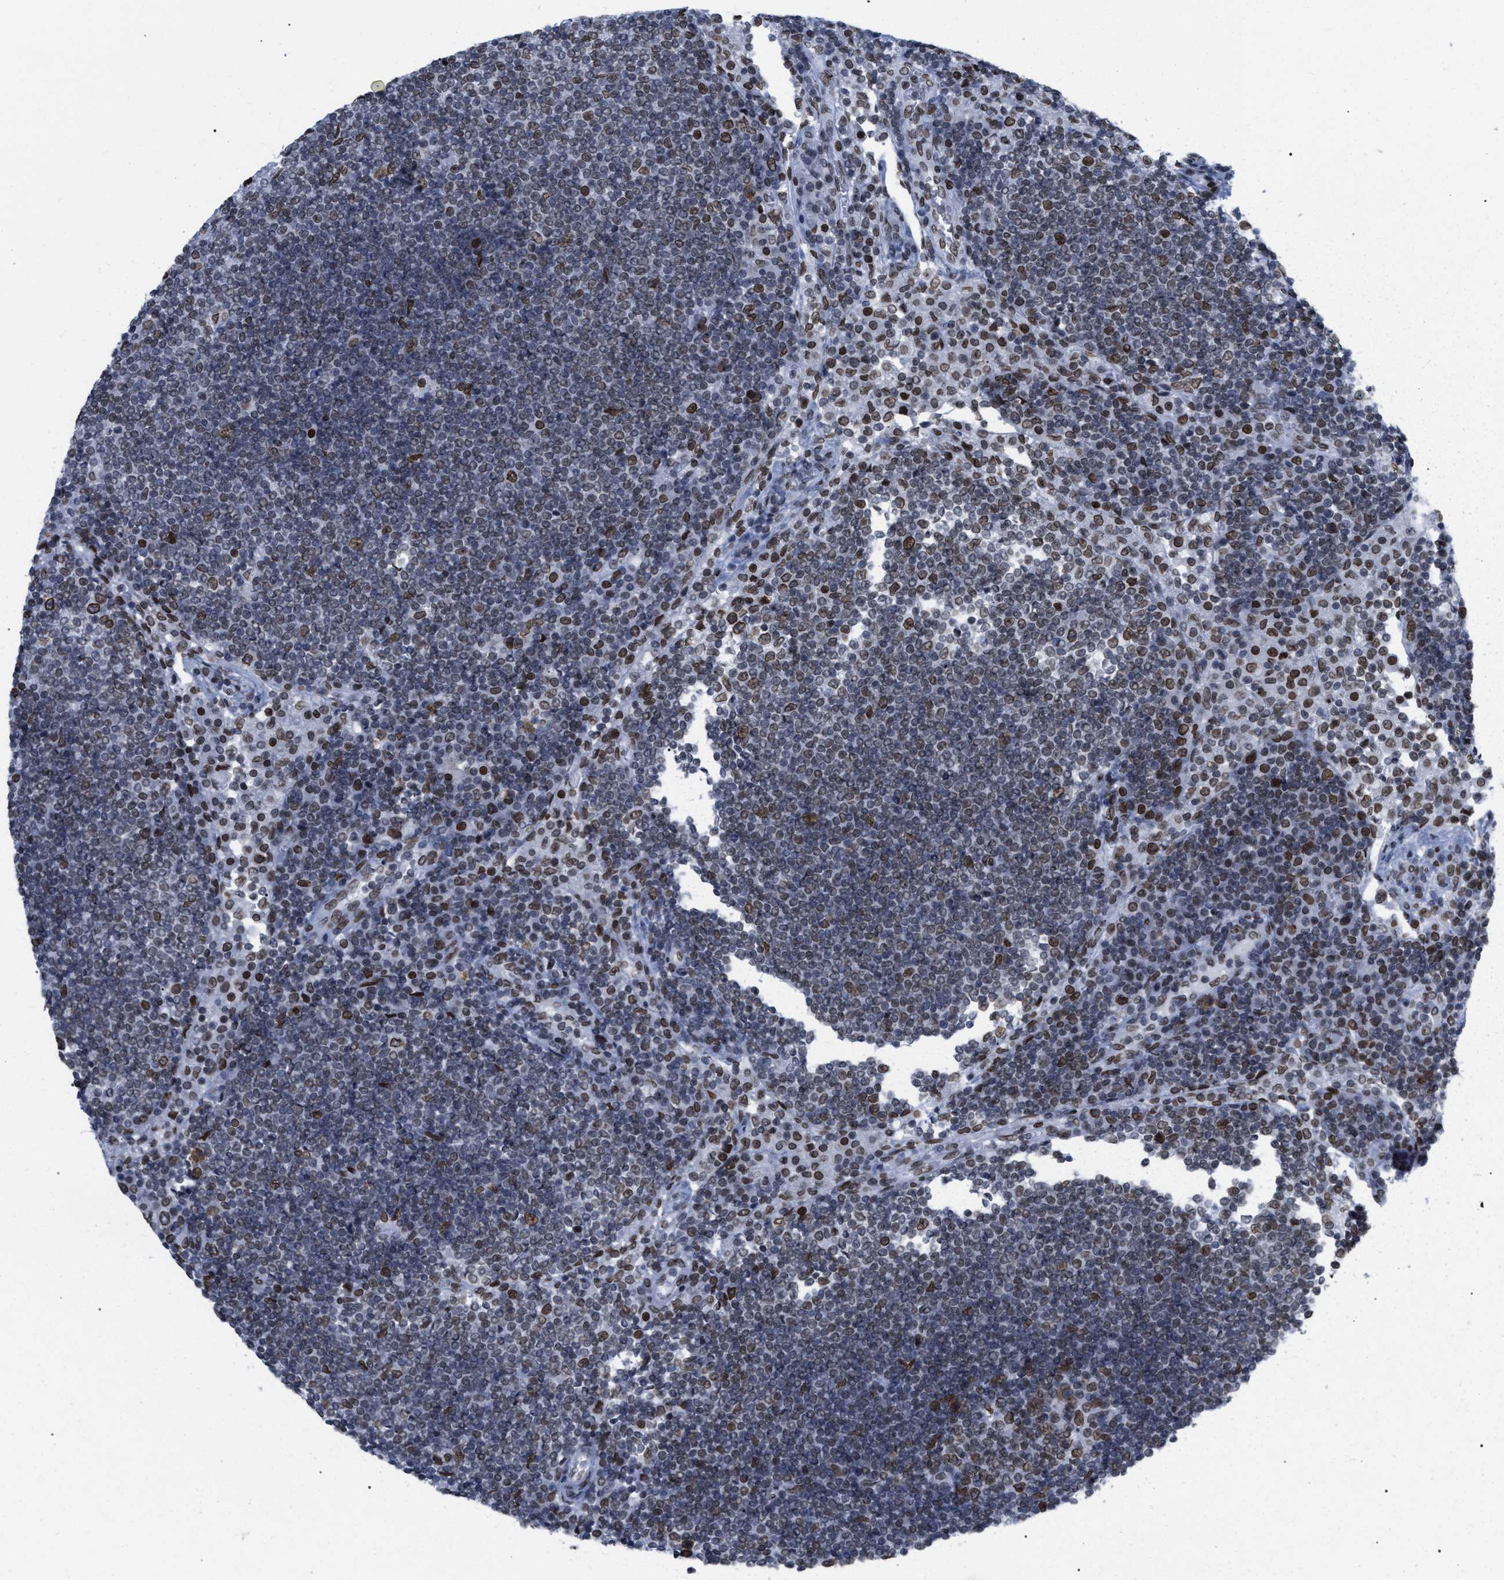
{"staining": {"intensity": "moderate", "quantity": ">75%", "location": "nuclear"}, "tissue": "lymph node", "cell_type": "Germinal center cells", "image_type": "normal", "snomed": [{"axis": "morphology", "description": "Normal tissue, NOS"}, {"axis": "topography", "description": "Lymph node"}], "caption": "Protein staining shows moderate nuclear expression in about >75% of germinal center cells in unremarkable lymph node.", "gene": "TPR", "patient": {"sex": "female", "age": 53}}